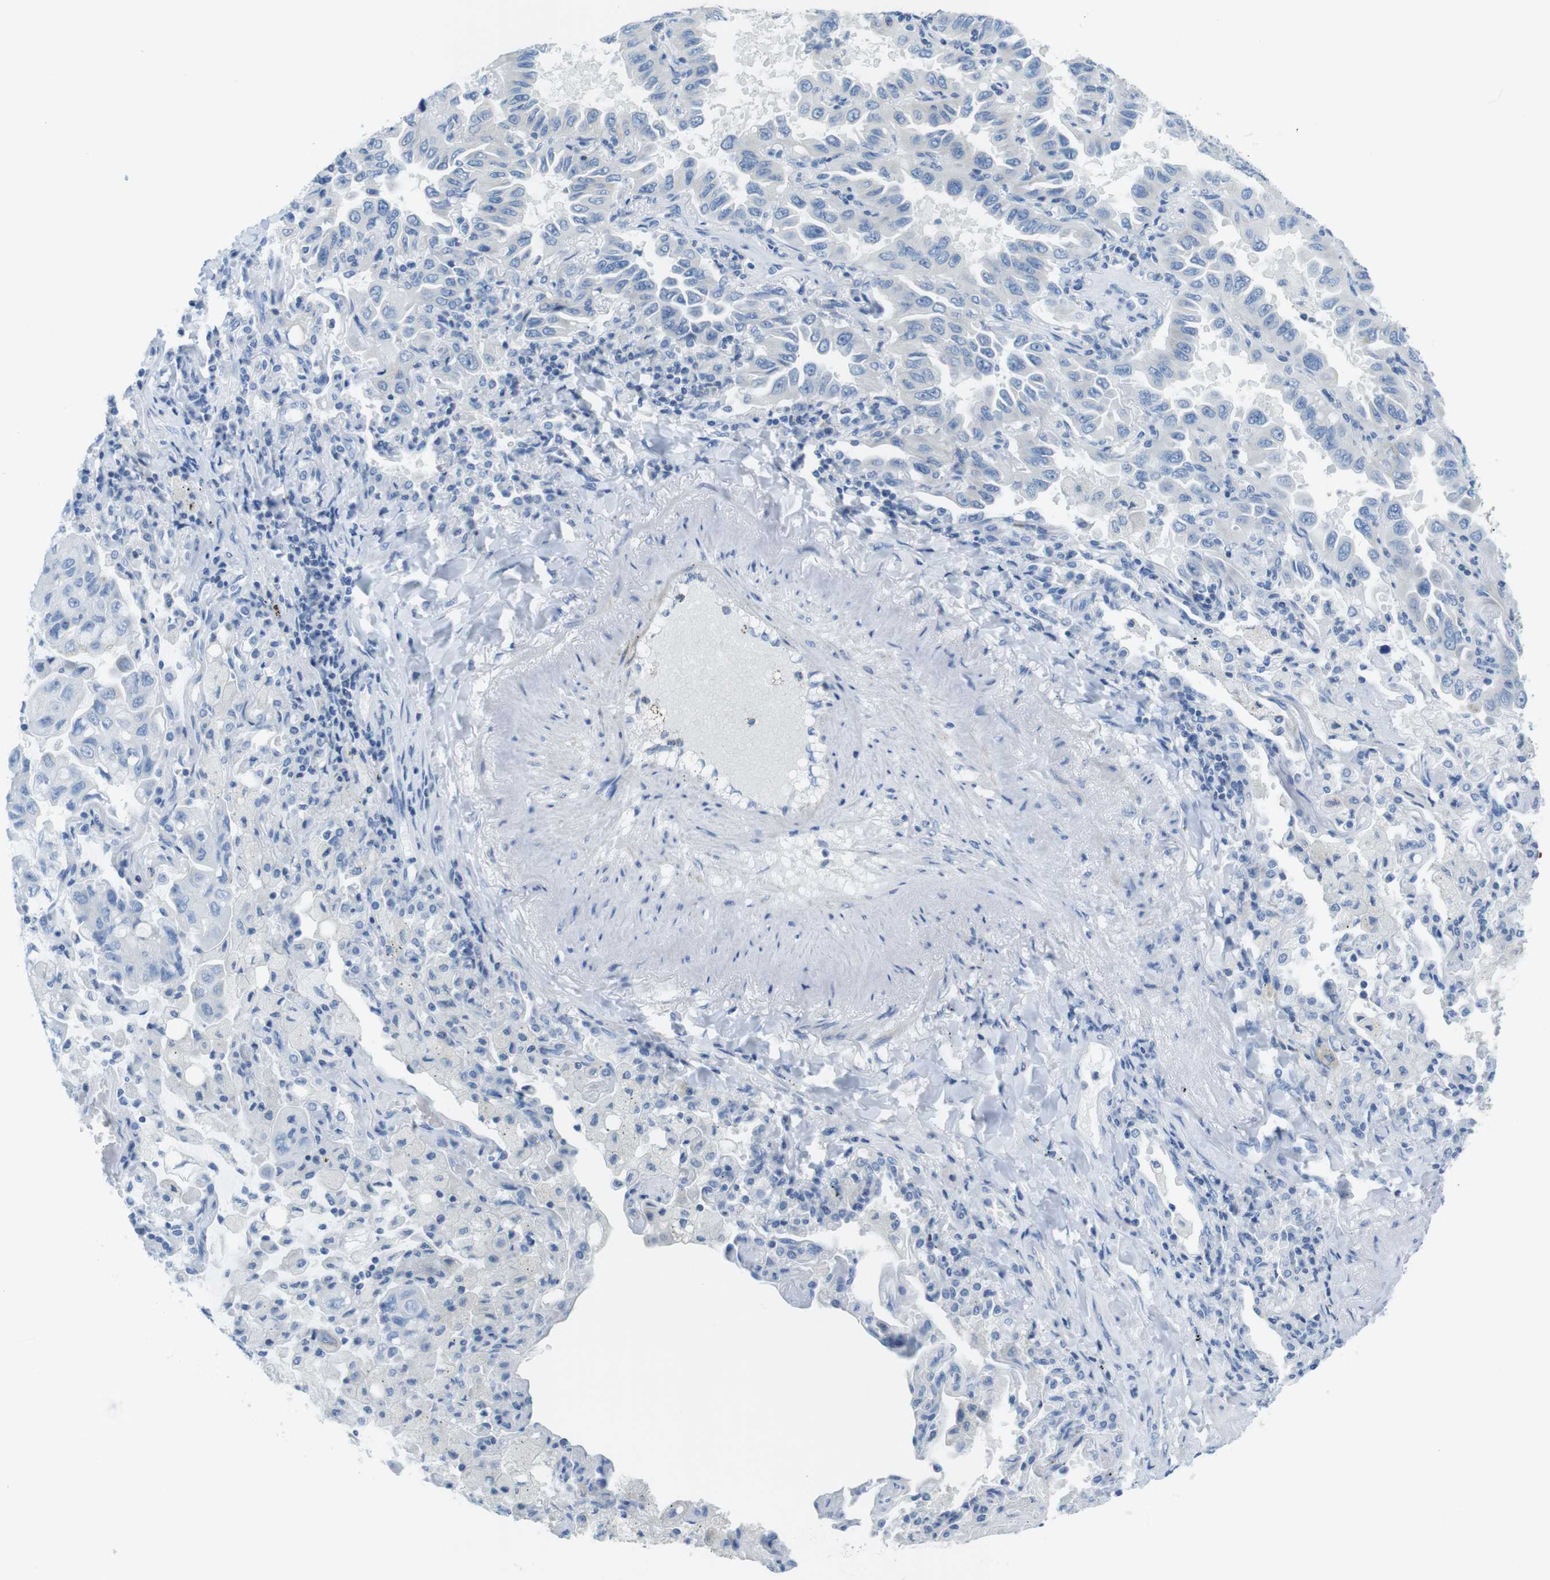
{"staining": {"intensity": "negative", "quantity": "none", "location": "none"}, "tissue": "lung cancer", "cell_type": "Tumor cells", "image_type": "cancer", "snomed": [{"axis": "morphology", "description": "Adenocarcinoma, NOS"}, {"axis": "topography", "description": "Lung"}], "caption": "Lung cancer (adenocarcinoma) was stained to show a protein in brown. There is no significant positivity in tumor cells.", "gene": "ASIC5", "patient": {"sex": "male", "age": 64}}